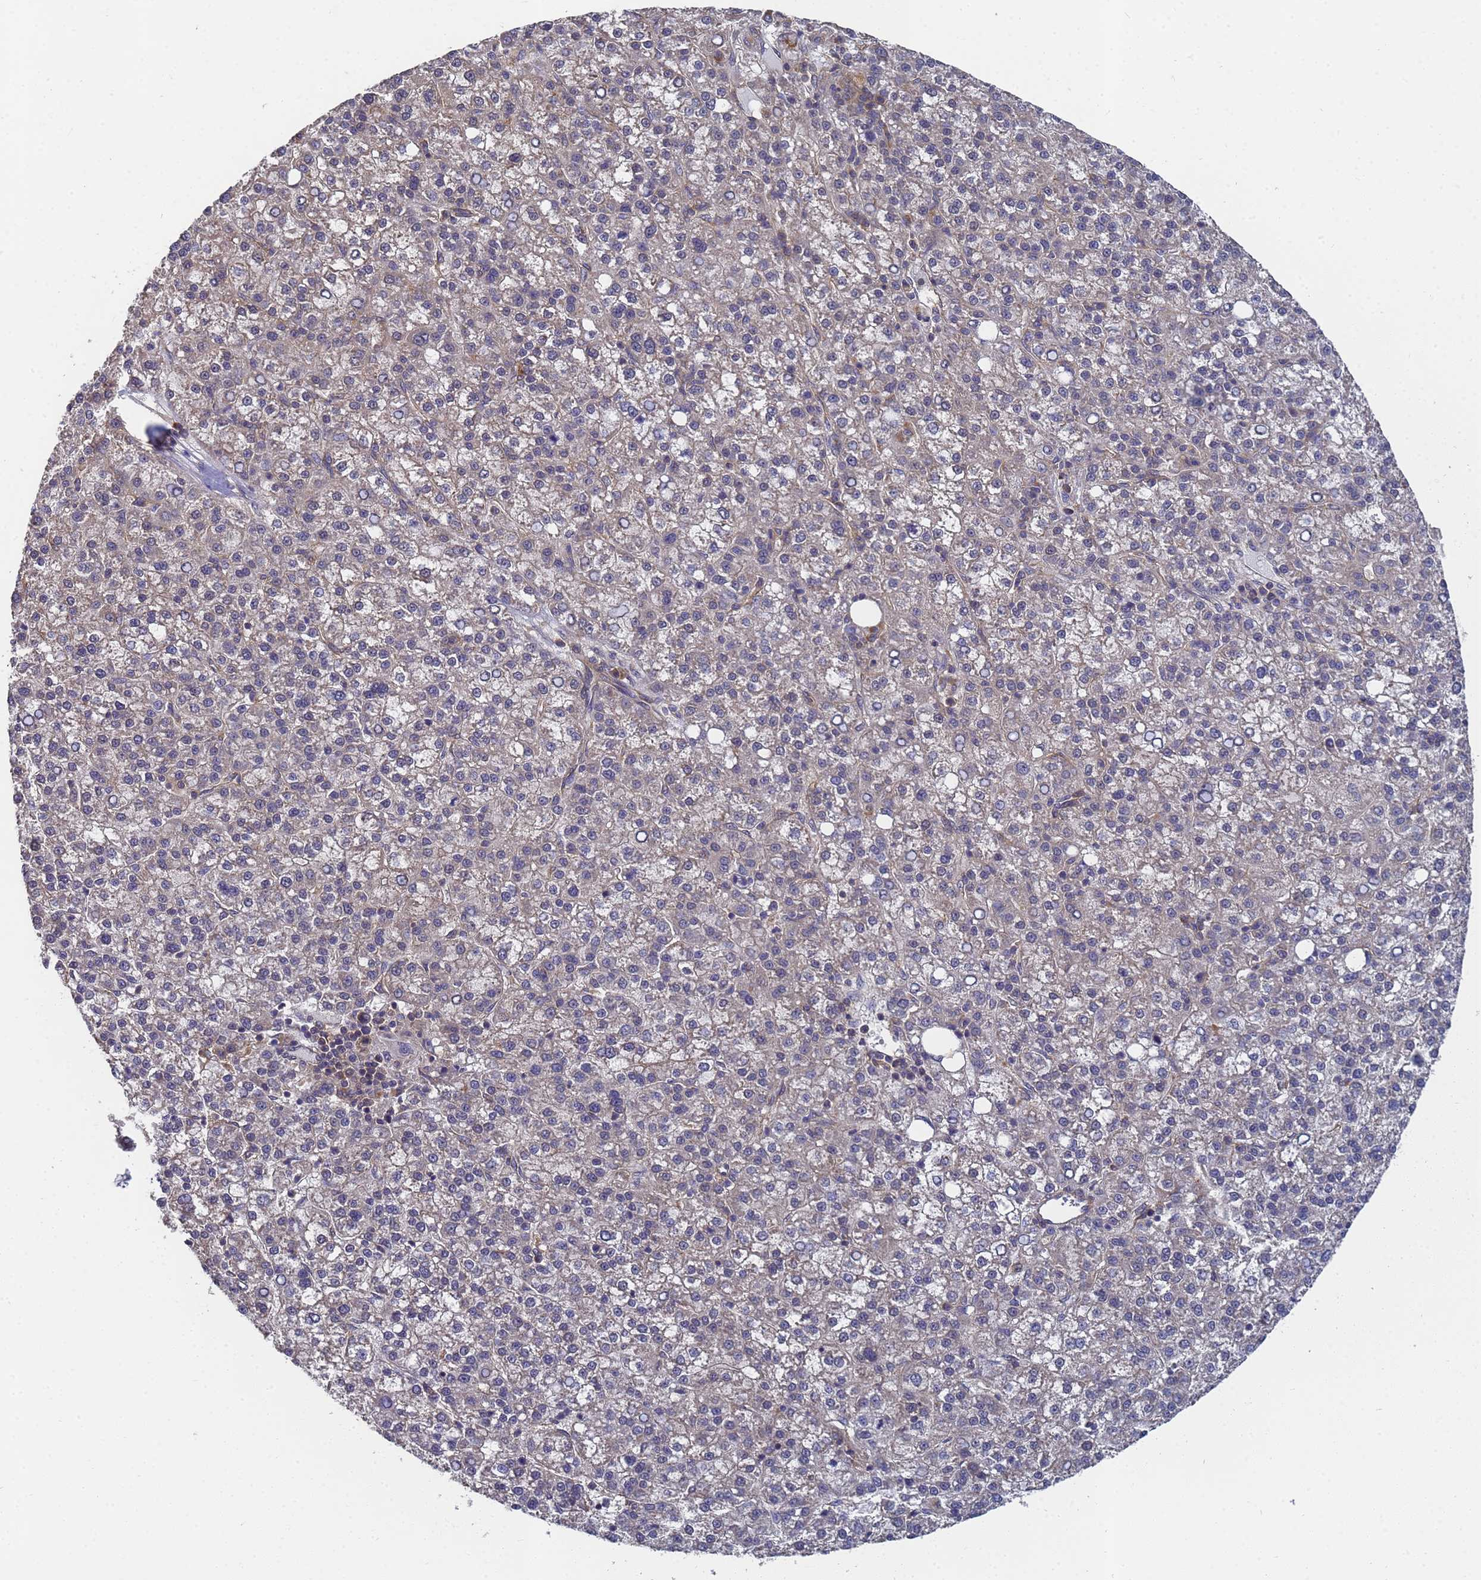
{"staining": {"intensity": "weak", "quantity": "<25%", "location": "cytoplasmic/membranous"}, "tissue": "liver cancer", "cell_type": "Tumor cells", "image_type": "cancer", "snomed": [{"axis": "morphology", "description": "Carcinoma, Hepatocellular, NOS"}, {"axis": "topography", "description": "Liver"}], "caption": "The histopathology image exhibits no staining of tumor cells in liver cancer (hepatocellular carcinoma).", "gene": "ALS2CL", "patient": {"sex": "female", "age": 58}}